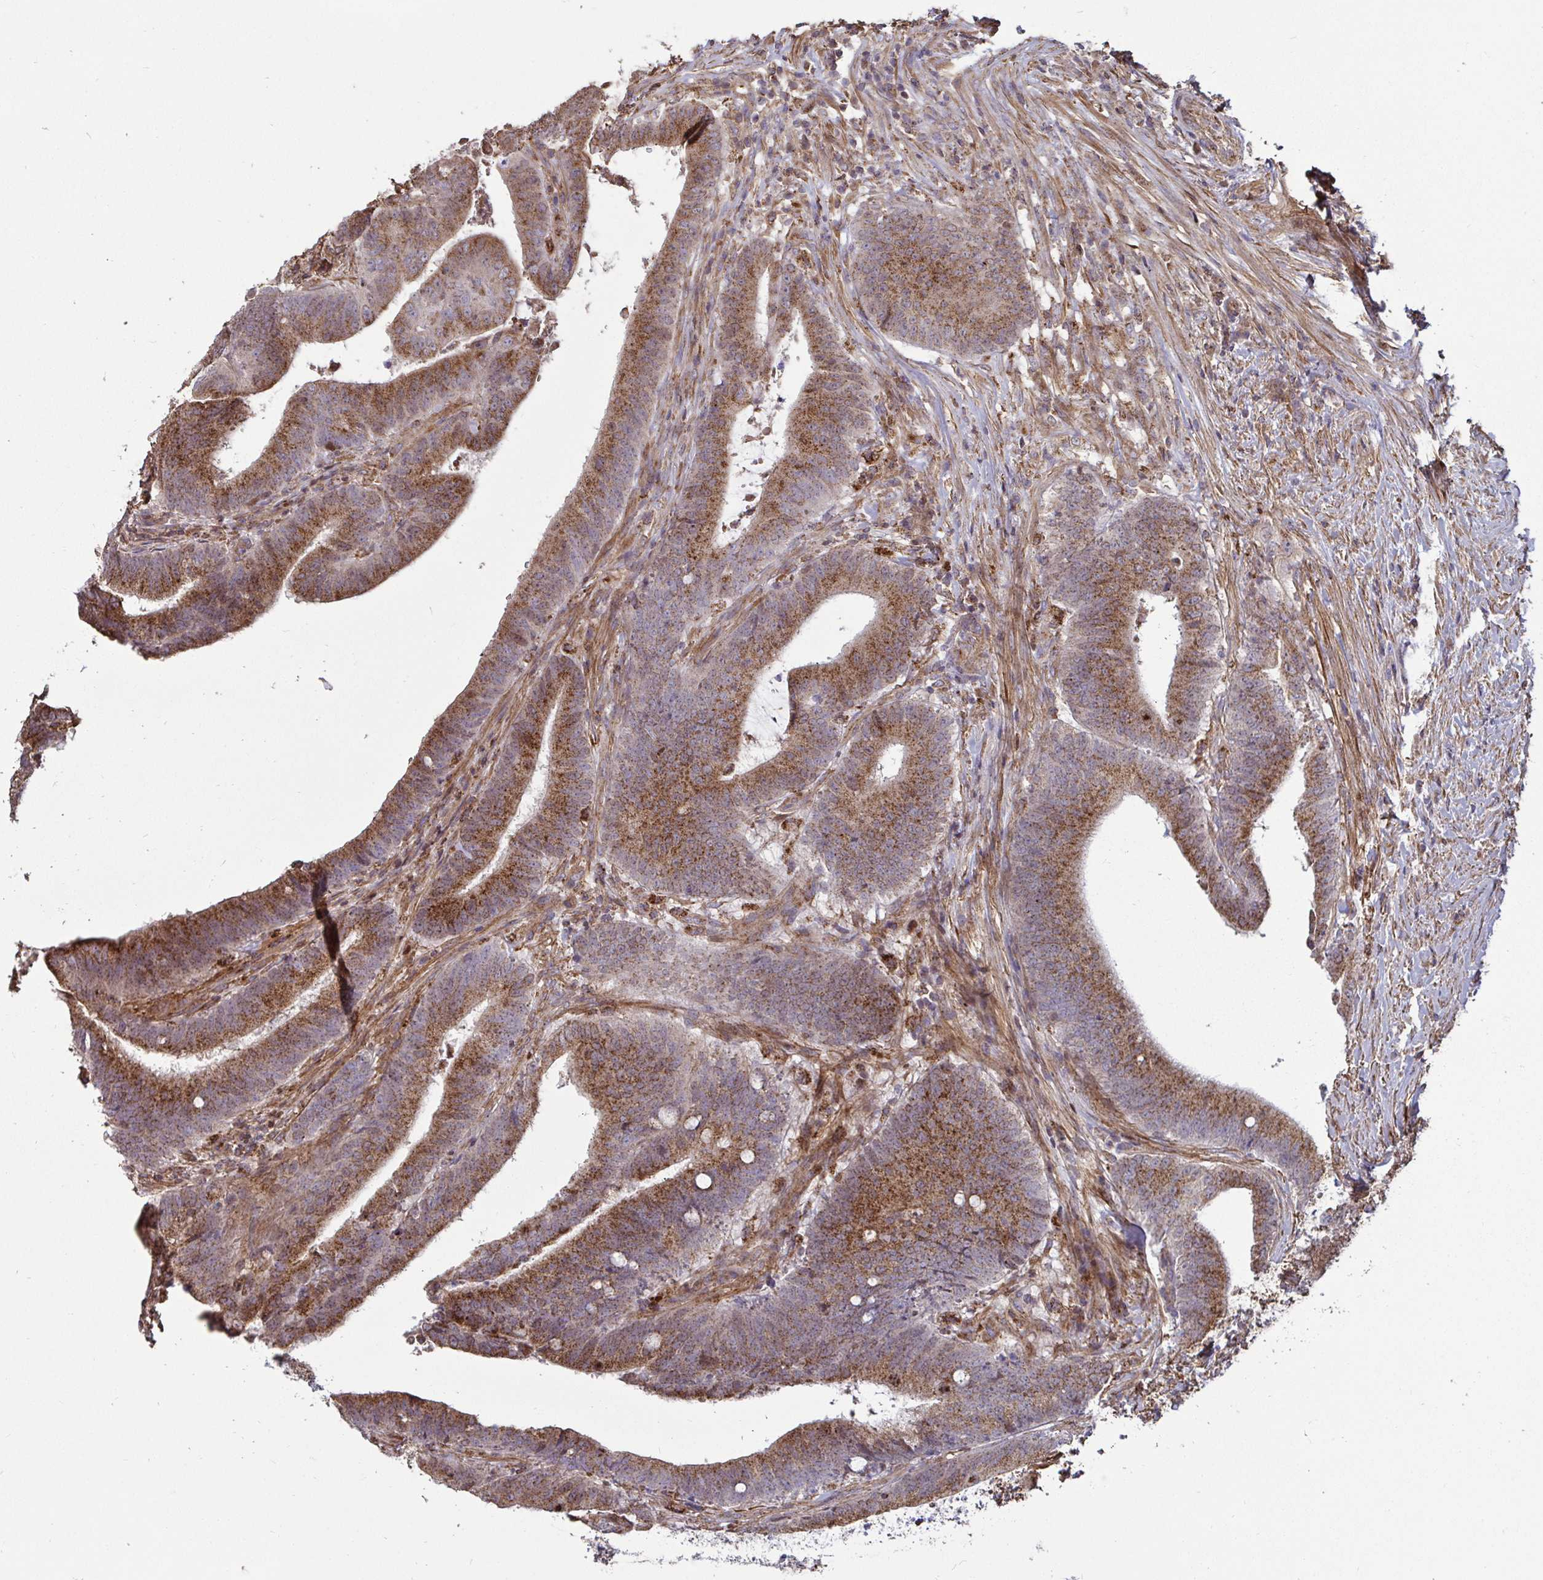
{"staining": {"intensity": "strong", "quantity": ">75%", "location": "cytoplasmic/membranous"}, "tissue": "colorectal cancer", "cell_type": "Tumor cells", "image_type": "cancer", "snomed": [{"axis": "morphology", "description": "Adenocarcinoma, NOS"}, {"axis": "topography", "description": "Colon"}], "caption": "Human adenocarcinoma (colorectal) stained with a brown dye displays strong cytoplasmic/membranous positive staining in approximately >75% of tumor cells.", "gene": "SPRY1", "patient": {"sex": "female", "age": 43}}